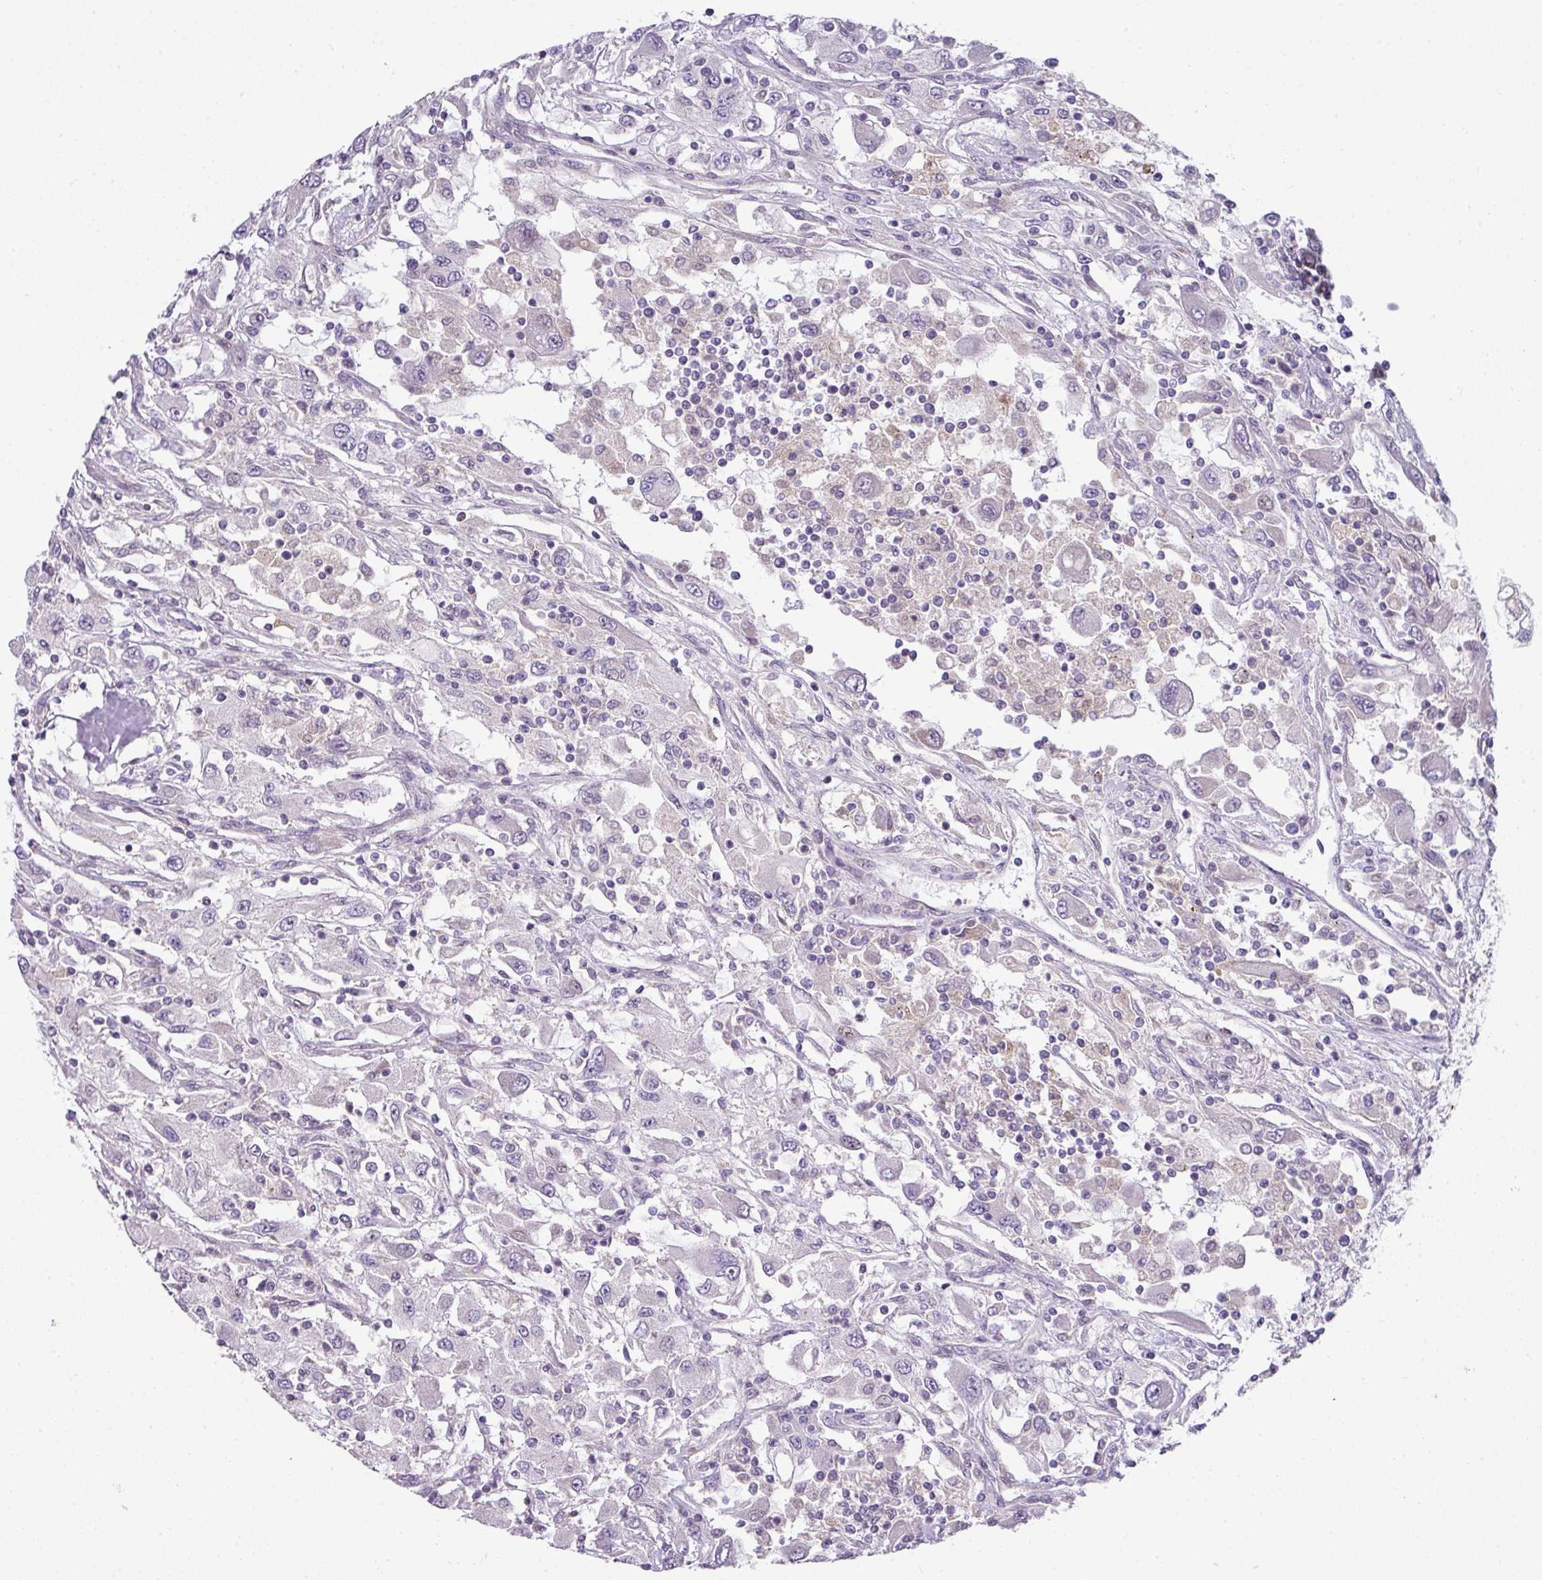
{"staining": {"intensity": "negative", "quantity": "none", "location": "none"}, "tissue": "renal cancer", "cell_type": "Tumor cells", "image_type": "cancer", "snomed": [{"axis": "morphology", "description": "Adenocarcinoma, NOS"}, {"axis": "topography", "description": "Kidney"}], "caption": "Immunohistochemical staining of adenocarcinoma (renal) exhibits no significant expression in tumor cells.", "gene": "STAT5A", "patient": {"sex": "female", "age": 67}}